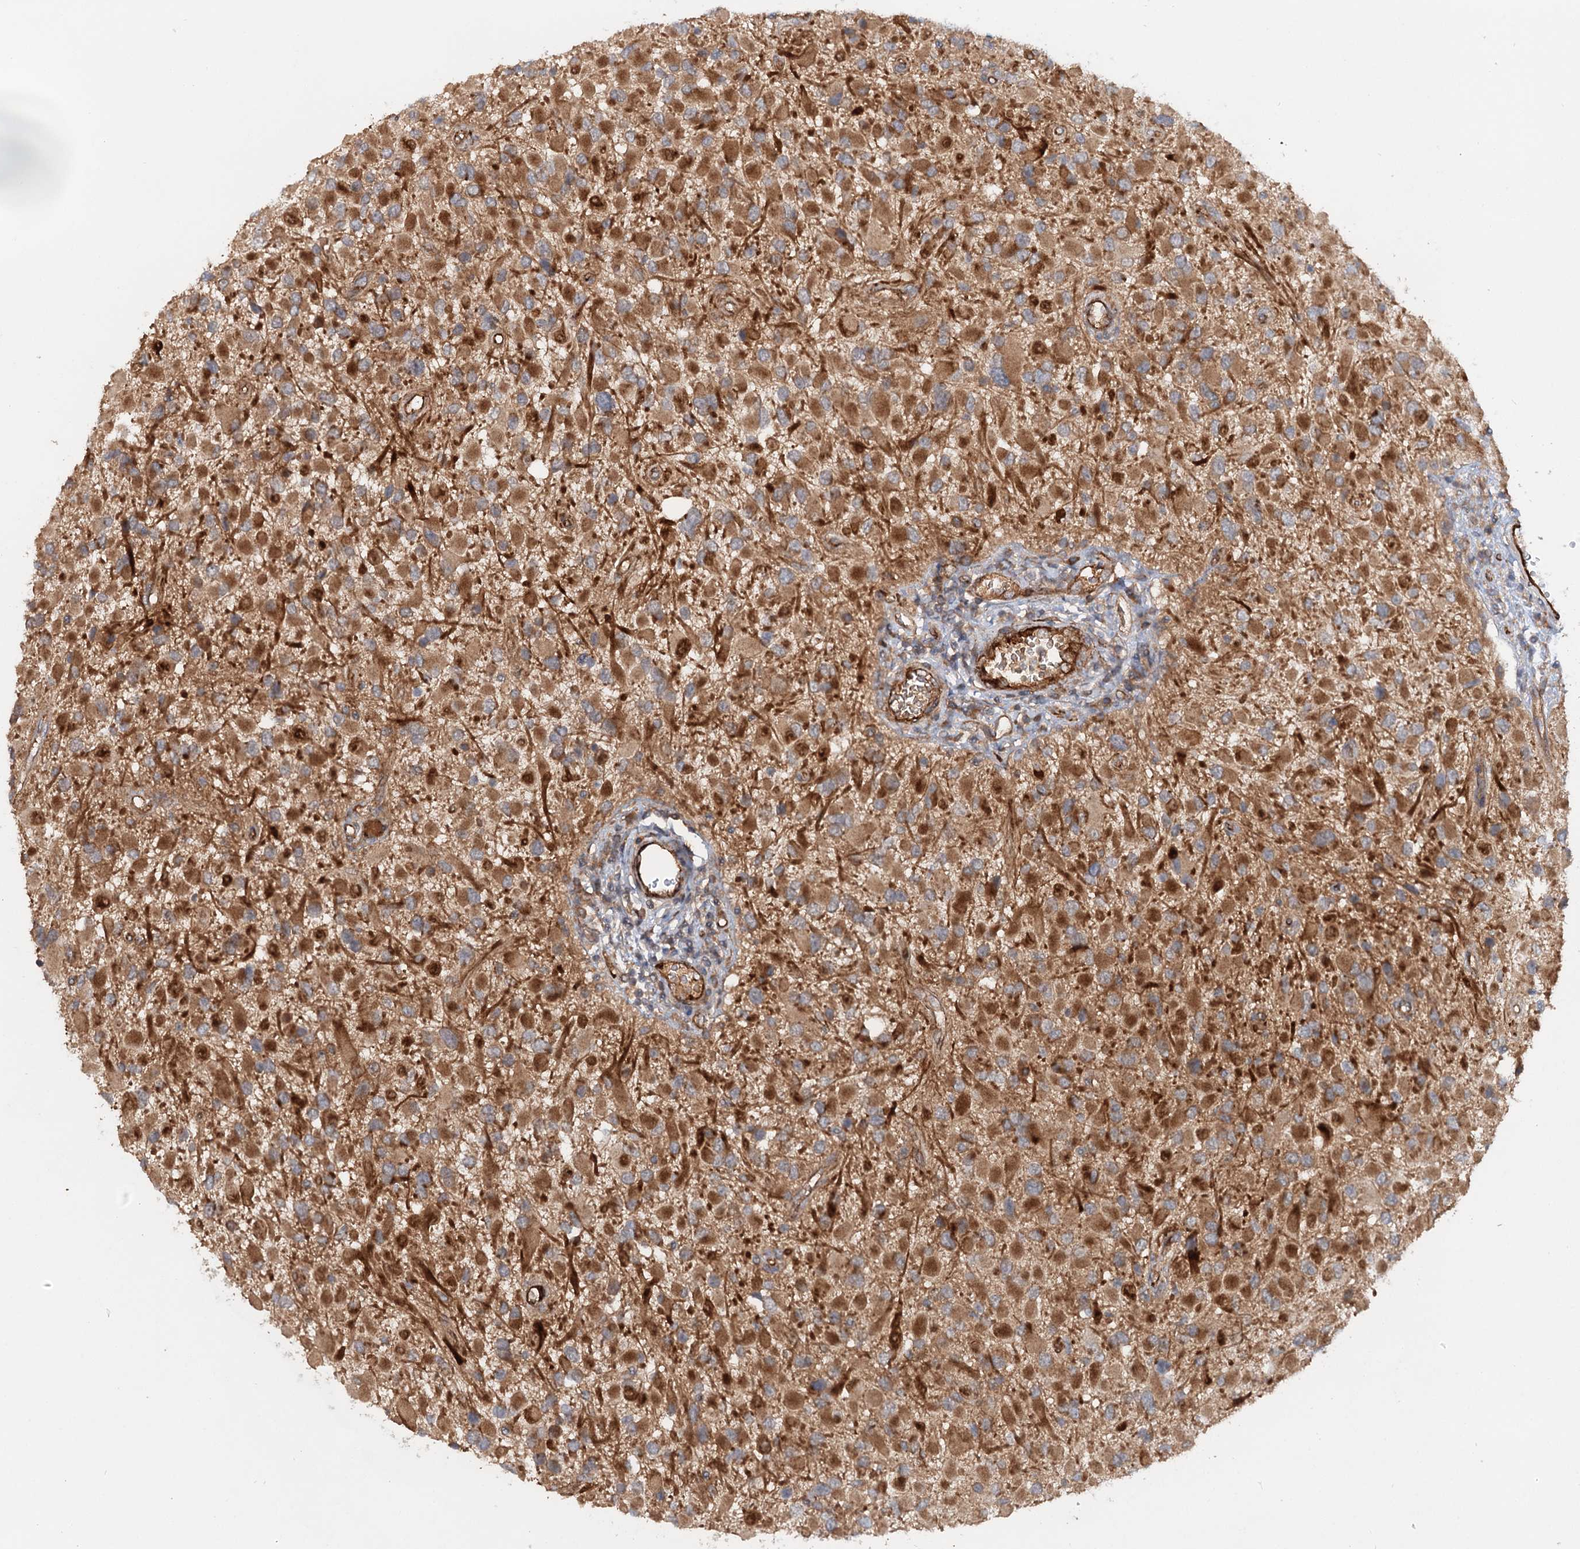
{"staining": {"intensity": "negative", "quantity": "none", "location": "none"}, "tissue": "glioma", "cell_type": "Tumor cells", "image_type": "cancer", "snomed": [{"axis": "morphology", "description": "Glioma, malignant, High grade"}, {"axis": "topography", "description": "Brain"}], "caption": "Human malignant glioma (high-grade) stained for a protein using immunohistochemistry (IHC) displays no expression in tumor cells.", "gene": "ADGRG4", "patient": {"sex": "male", "age": 53}}